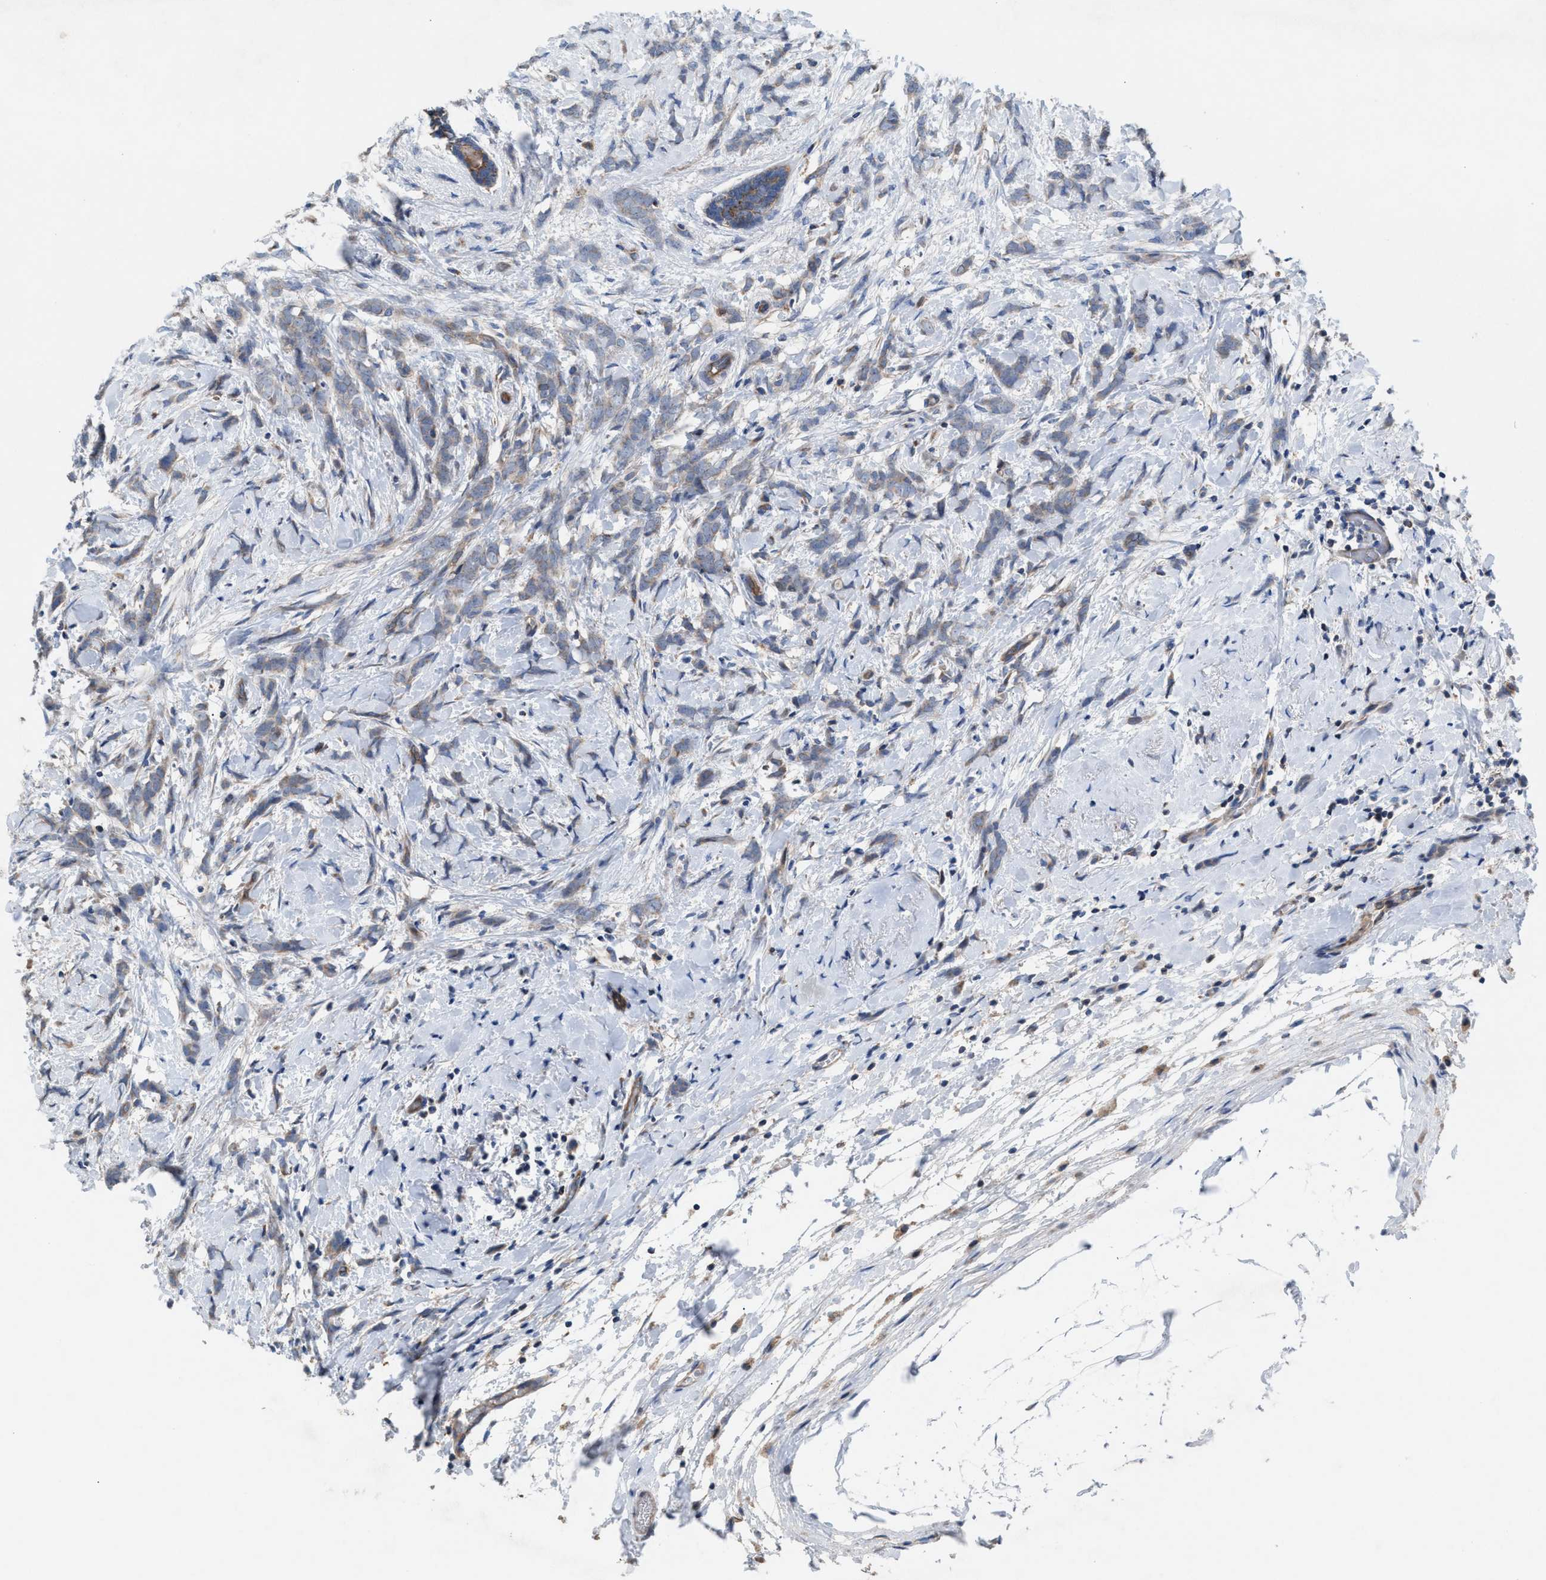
{"staining": {"intensity": "weak", "quantity": "25%-75%", "location": "cytoplasmic/membranous"}, "tissue": "breast cancer", "cell_type": "Tumor cells", "image_type": "cancer", "snomed": [{"axis": "morphology", "description": "Lobular carcinoma, in situ"}, {"axis": "morphology", "description": "Lobular carcinoma"}, {"axis": "topography", "description": "Breast"}], "caption": "Lobular carcinoma in situ (breast) was stained to show a protein in brown. There is low levels of weak cytoplasmic/membranous staining in about 25%-75% of tumor cells. (IHC, brightfield microscopy, high magnification).", "gene": "MRM1", "patient": {"sex": "female", "age": 41}}